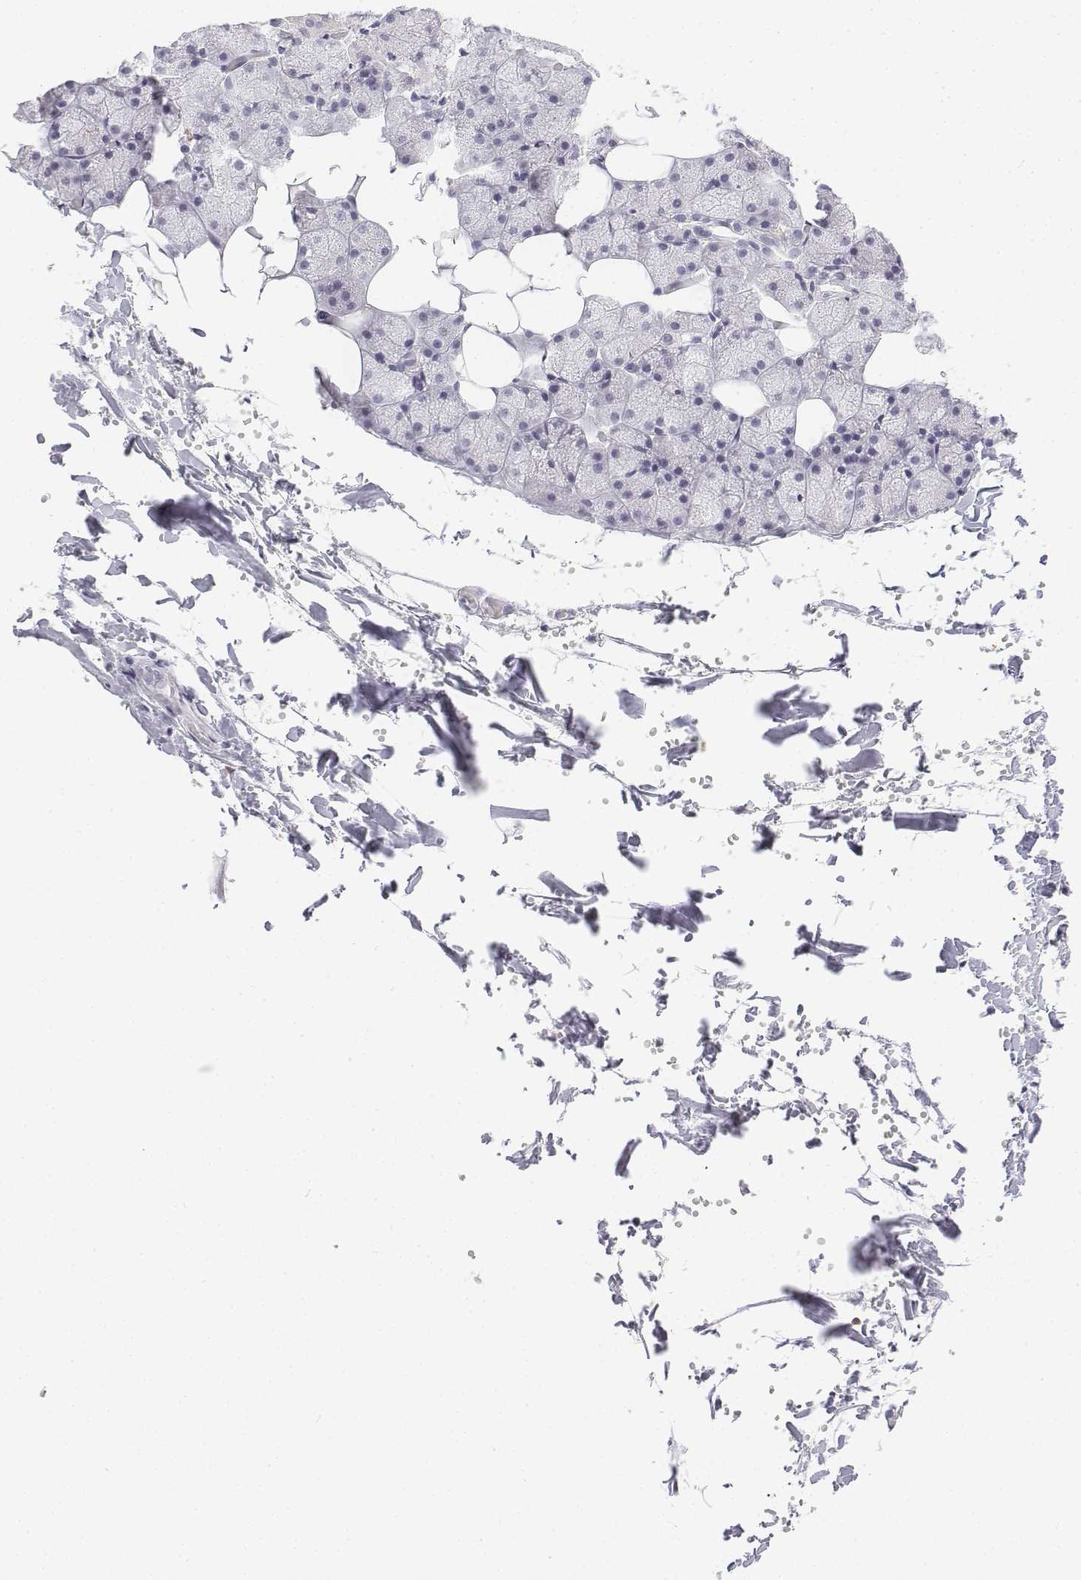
{"staining": {"intensity": "negative", "quantity": "none", "location": "none"}, "tissue": "salivary gland", "cell_type": "Glandular cells", "image_type": "normal", "snomed": [{"axis": "morphology", "description": "Normal tissue, NOS"}, {"axis": "topography", "description": "Salivary gland"}], "caption": "Immunohistochemistry photomicrograph of unremarkable salivary gland stained for a protein (brown), which displays no staining in glandular cells.", "gene": "CD3E", "patient": {"sex": "male", "age": 38}}